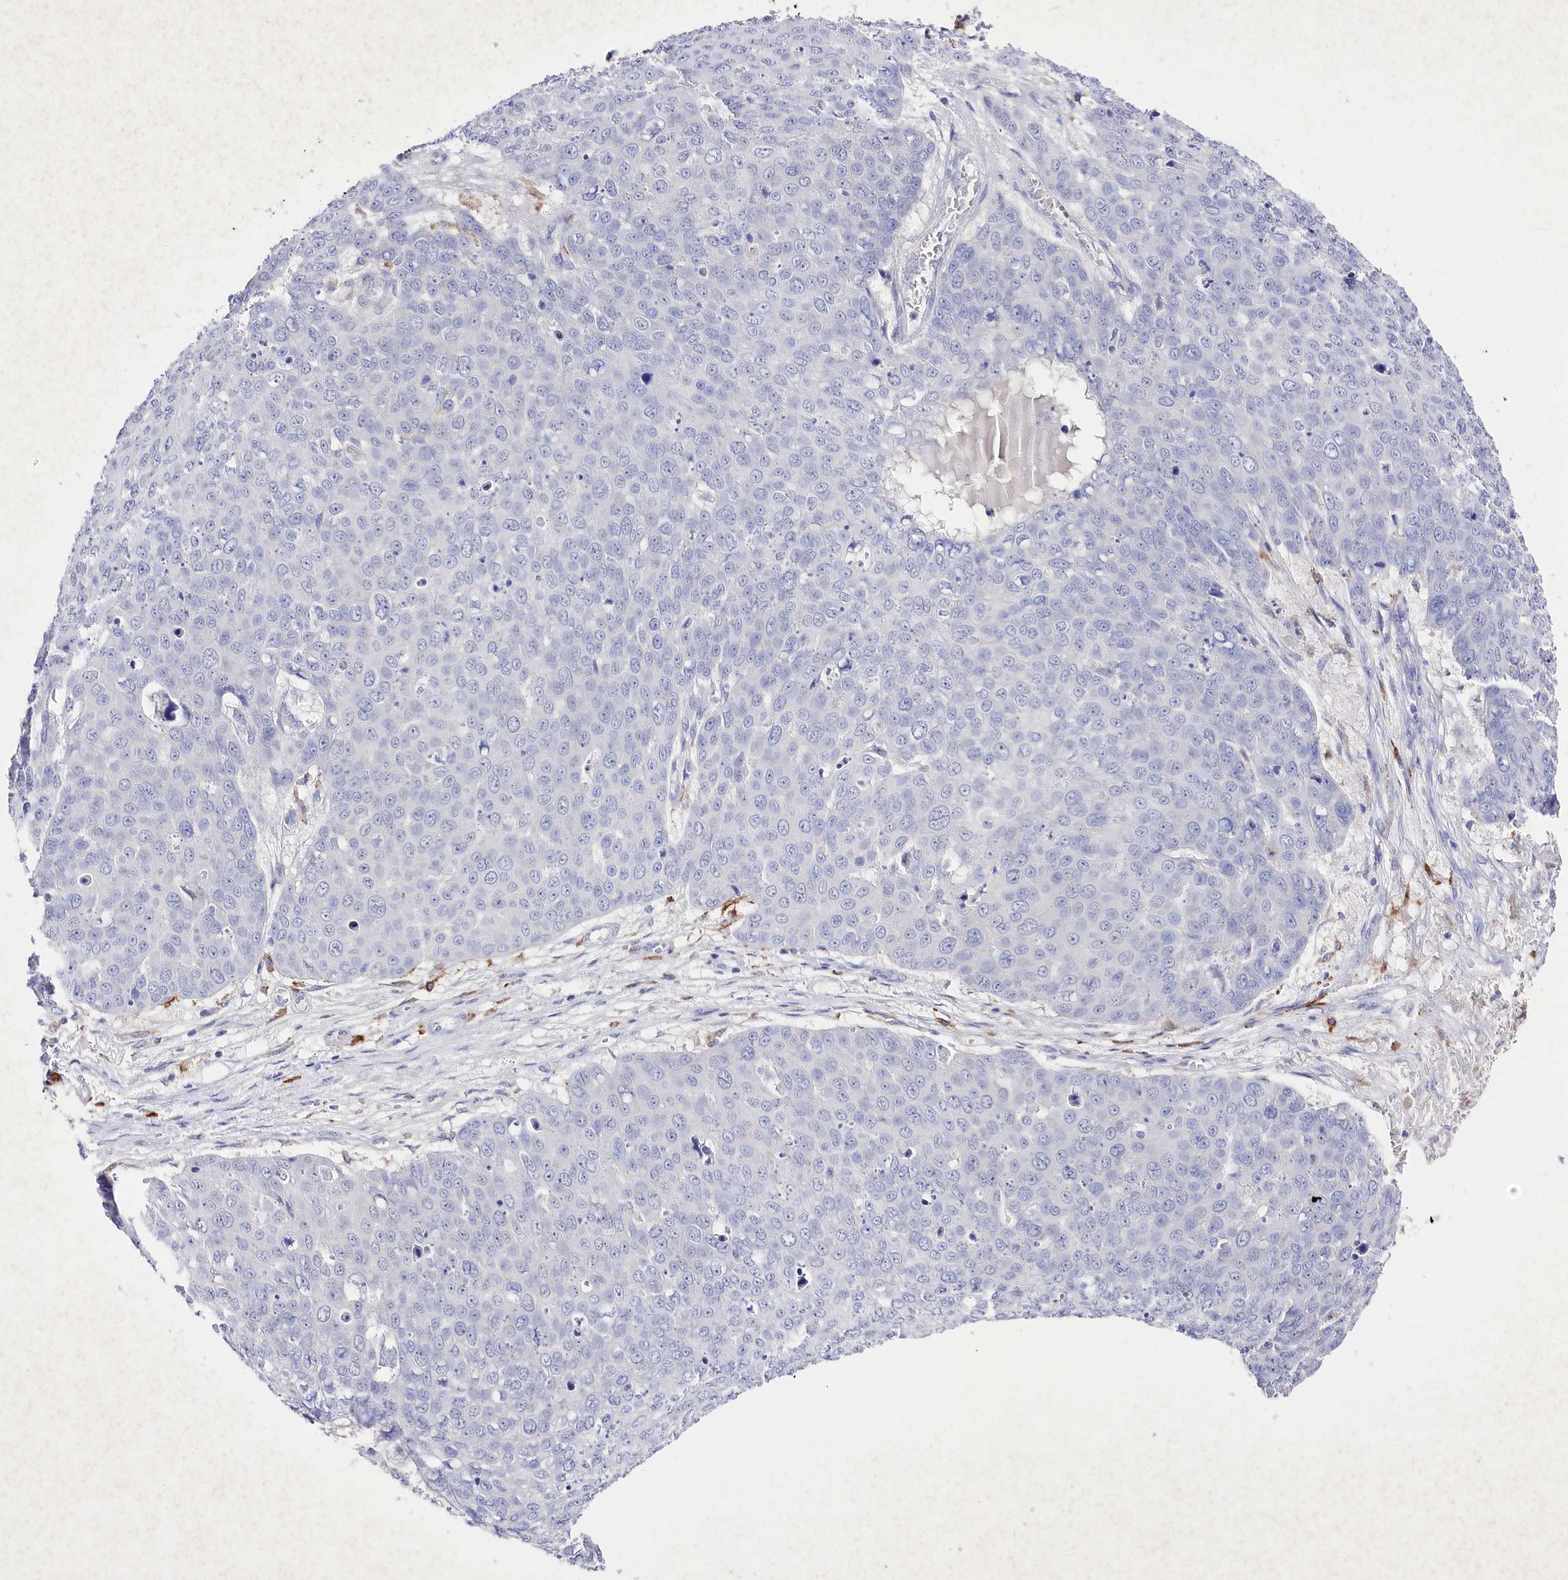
{"staining": {"intensity": "negative", "quantity": "none", "location": "none"}, "tissue": "skin cancer", "cell_type": "Tumor cells", "image_type": "cancer", "snomed": [{"axis": "morphology", "description": "Squamous cell carcinoma, NOS"}, {"axis": "topography", "description": "Skin"}], "caption": "A high-resolution image shows immunohistochemistry (IHC) staining of skin cancer, which demonstrates no significant positivity in tumor cells.", "gene": "CLEC4M", "patient": {"sex": "male", "age": 71}}